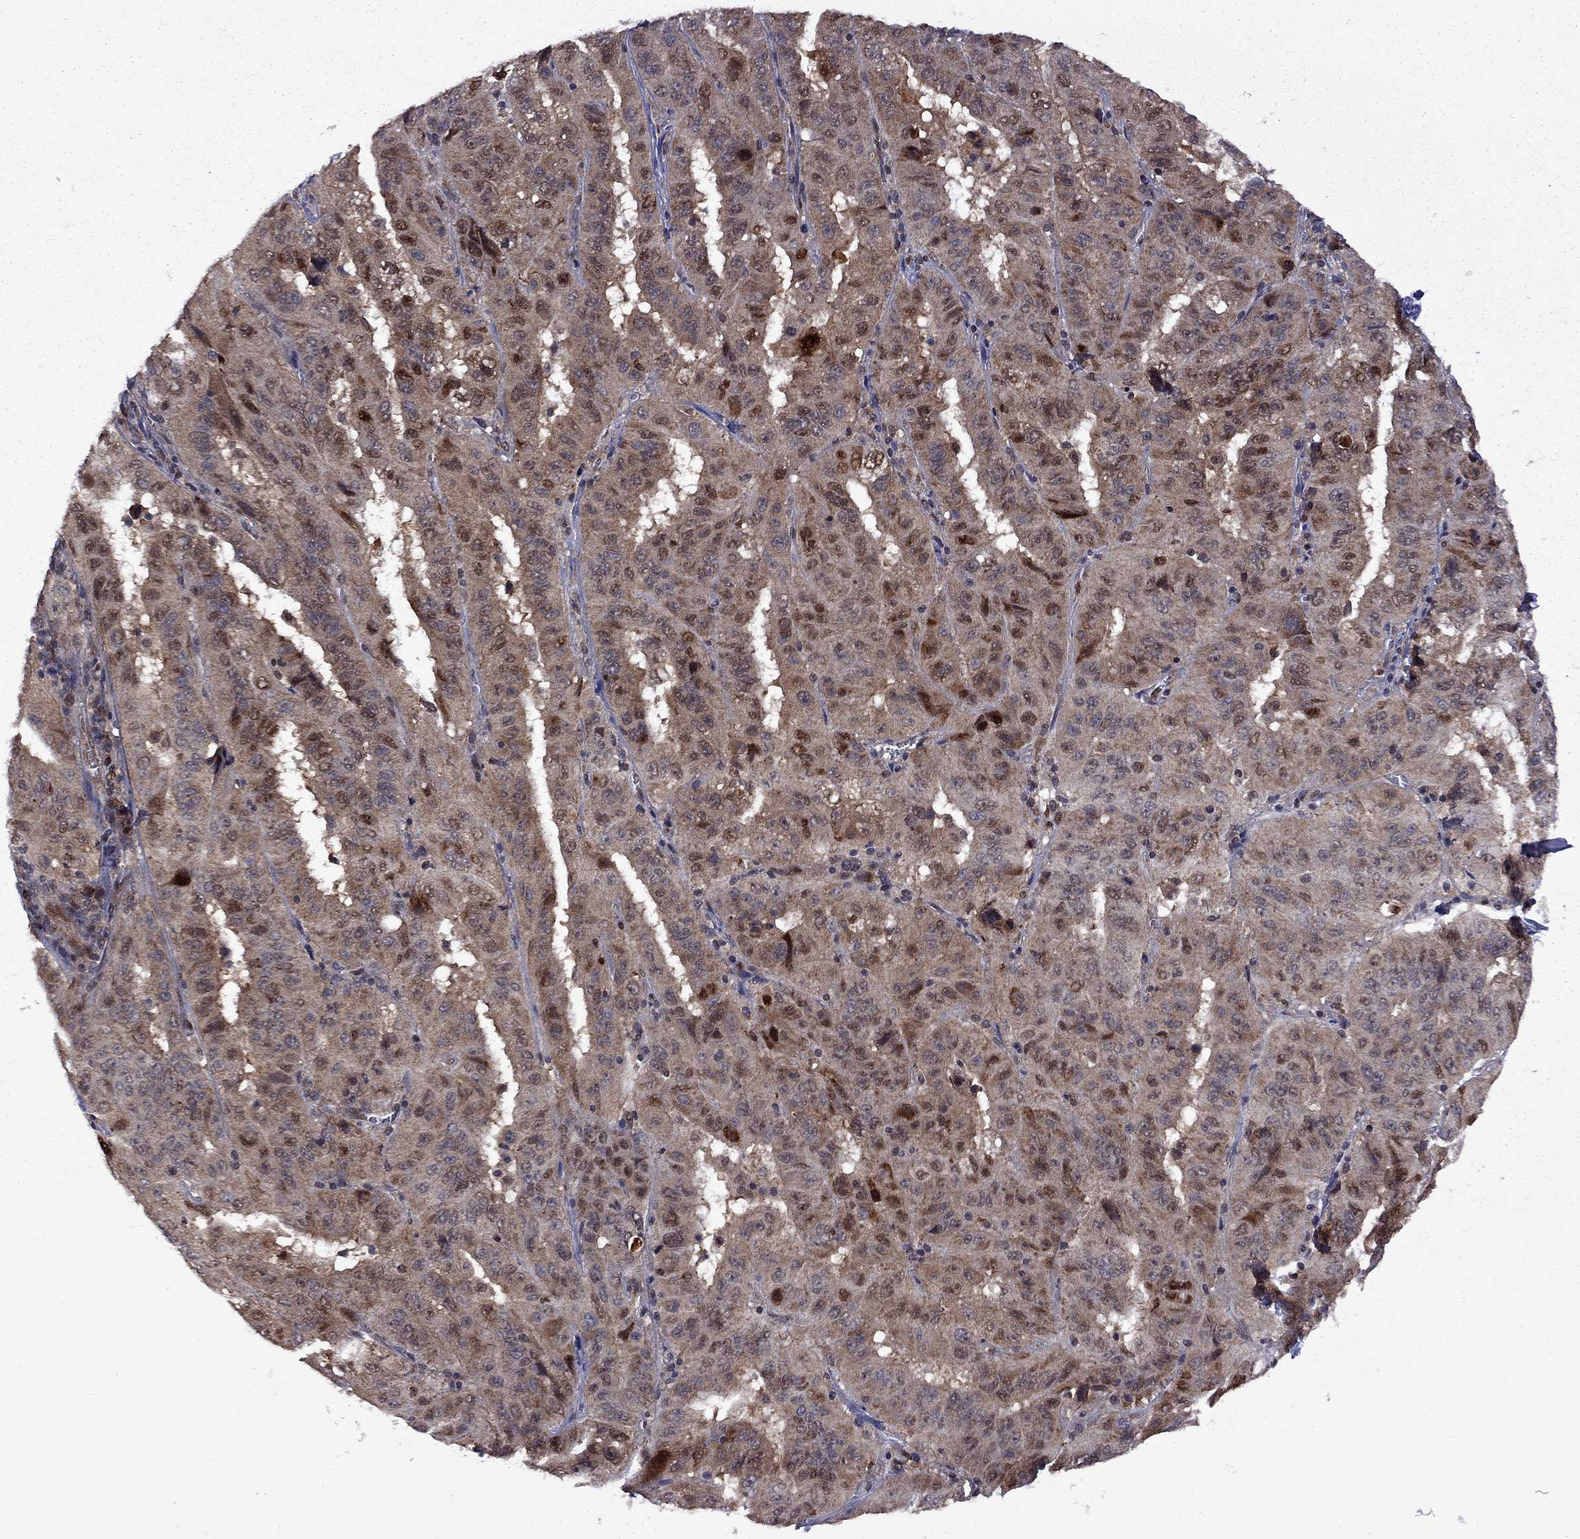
{"staining": {"intensity": "strong", "quantity": "<25%", "location": "cytoplasmic/membranous,nuclear"}, "tissue": "pancreatic cancer", "cell_type": "Tumor cells", "image_type": "cancer", "snomed": [{"axis": "morphology", "description": "Adenocarcinoma, NOS"}, {"axis": "topography", "description": "Pancreas"}], "caption": "Immunohistochemistry (IHC) photomicrograph of human pancreatic cancer stained for a protein (brown), which demonstrates medium levels of strong cytoplasmic/membranous and nuclear positivity in about <25% of tumor cells.", "gene": "IPP", "patient": {"sex": "male", "age": 63}}